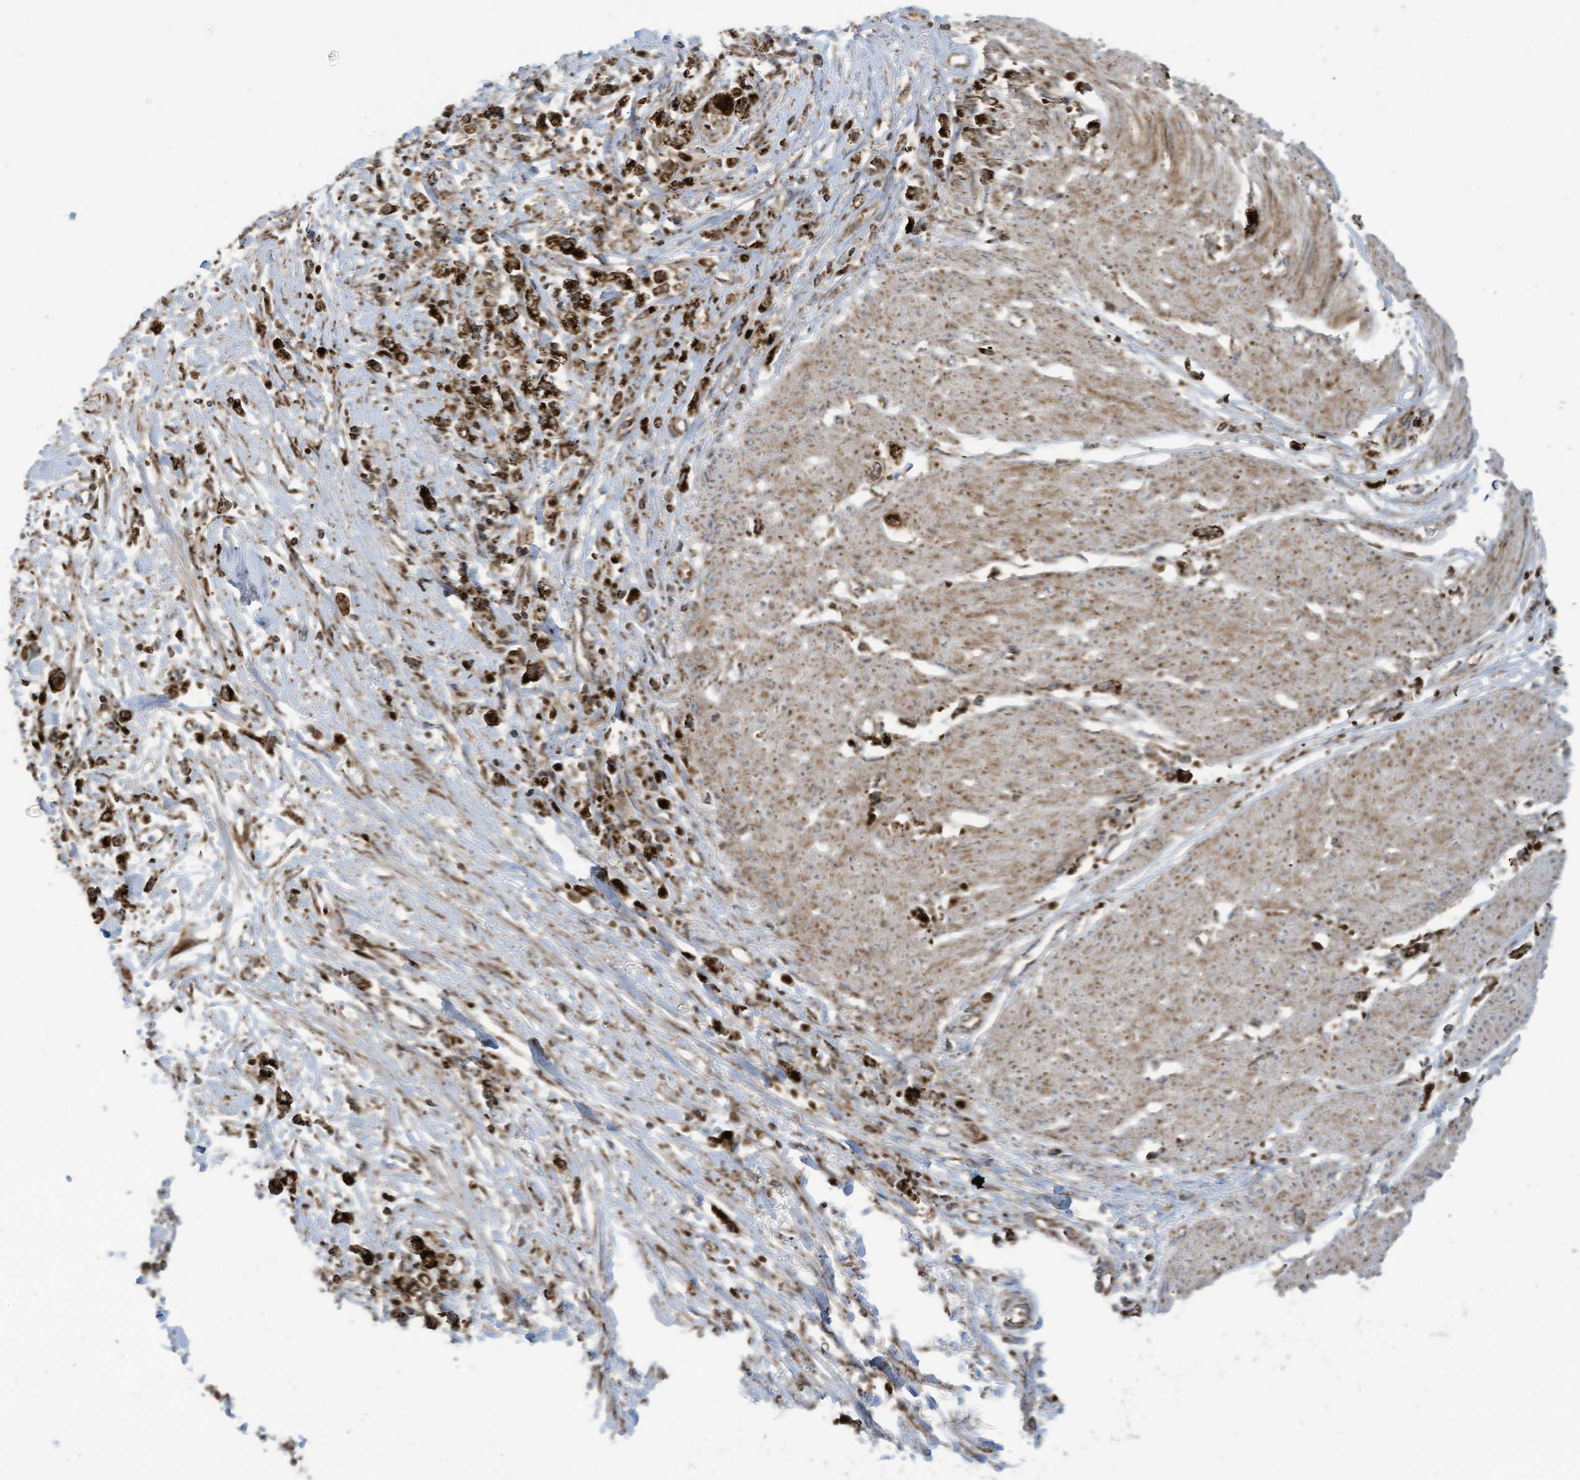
{"staining": {"intensity": "strong", "quantity": ">75%", "location": "cytoplasmic/membranous"}, "tissue": "stomach cancer", "cell_type": "Tumor cells", "image_type": "cancer", "snomed": [{"axis": "morphology", "description": "Adenocarcinoma, NOS"}, {"axis": "topography", "description": "Stomach"}], "caption": "High-magnification brightfield microscopy of stomach cancer stained with DAB (brown) and counterstained with hematoxylin (blue). tumor cells exhibit strong cytoplasmic/membranous expression is present in about>75% of cells.", "gene": "COX10", "patient": {"sex": "female", "age": 59}}